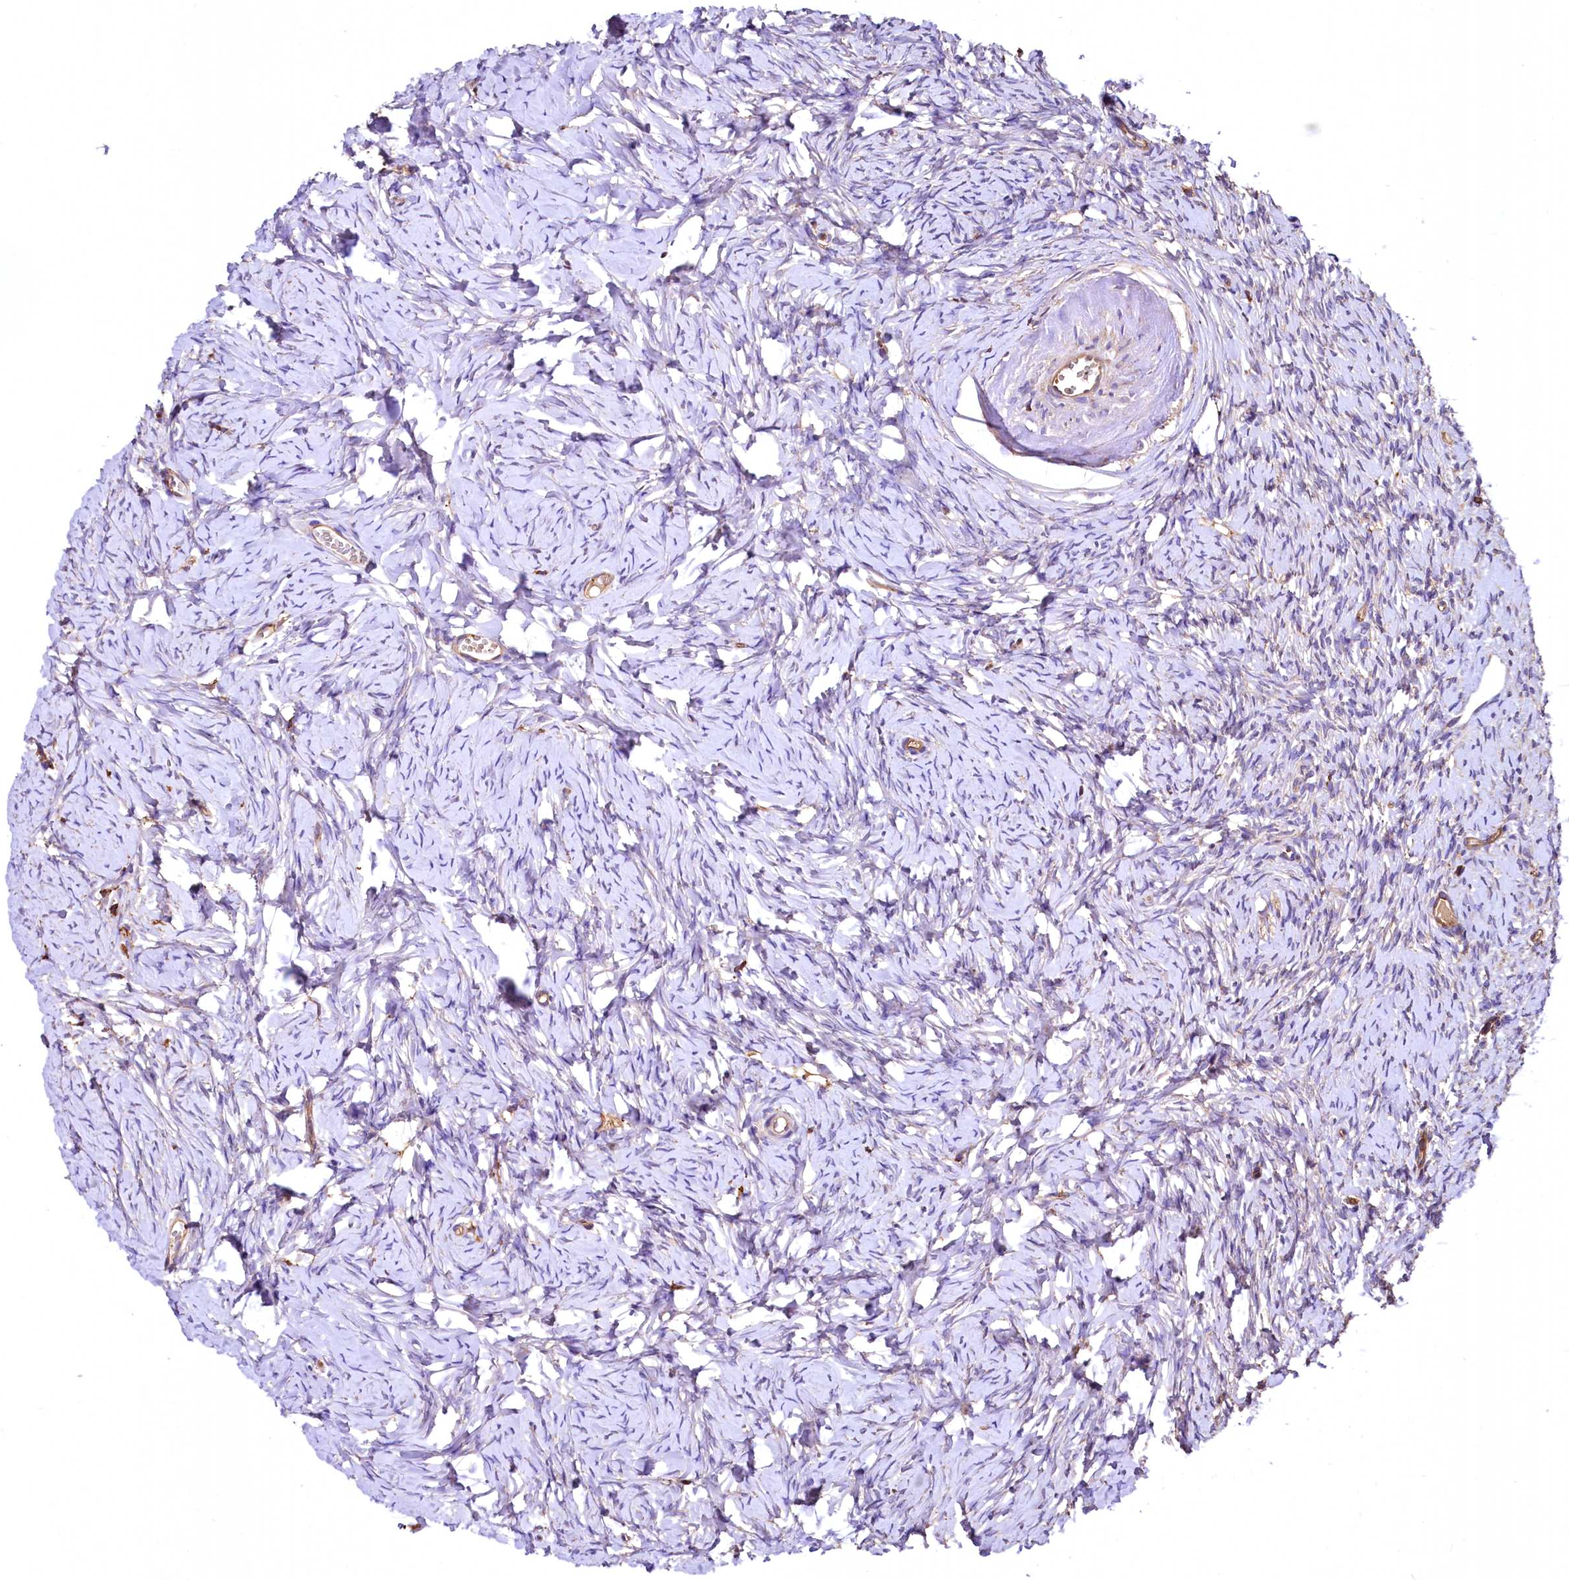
{"staining": {"intensity": "negative", "quantity": "none", "location": "none"}, "tissue": "ovary", "cell_type": "Ovarian stroma cells", "image_type": "normal", "snomed": [{"axis": "morphology", "description": "Normal tissue, NOS"}, {"axis": "topography", "description": "Ovary"}], "caption": "Immunohistochemistry (IHC) micrograph of unremarkable ovary: ovary stained with DAB demonstrates no significant protein expression in ovarian stroma cells. (DAB (3,3'-diaminobenzidine) immunohistochemistry (IHC) visualized using brightfield microscopy, high magnification).", "gene": "RARS2", "patient": {"sex": "female", "age": 51}}